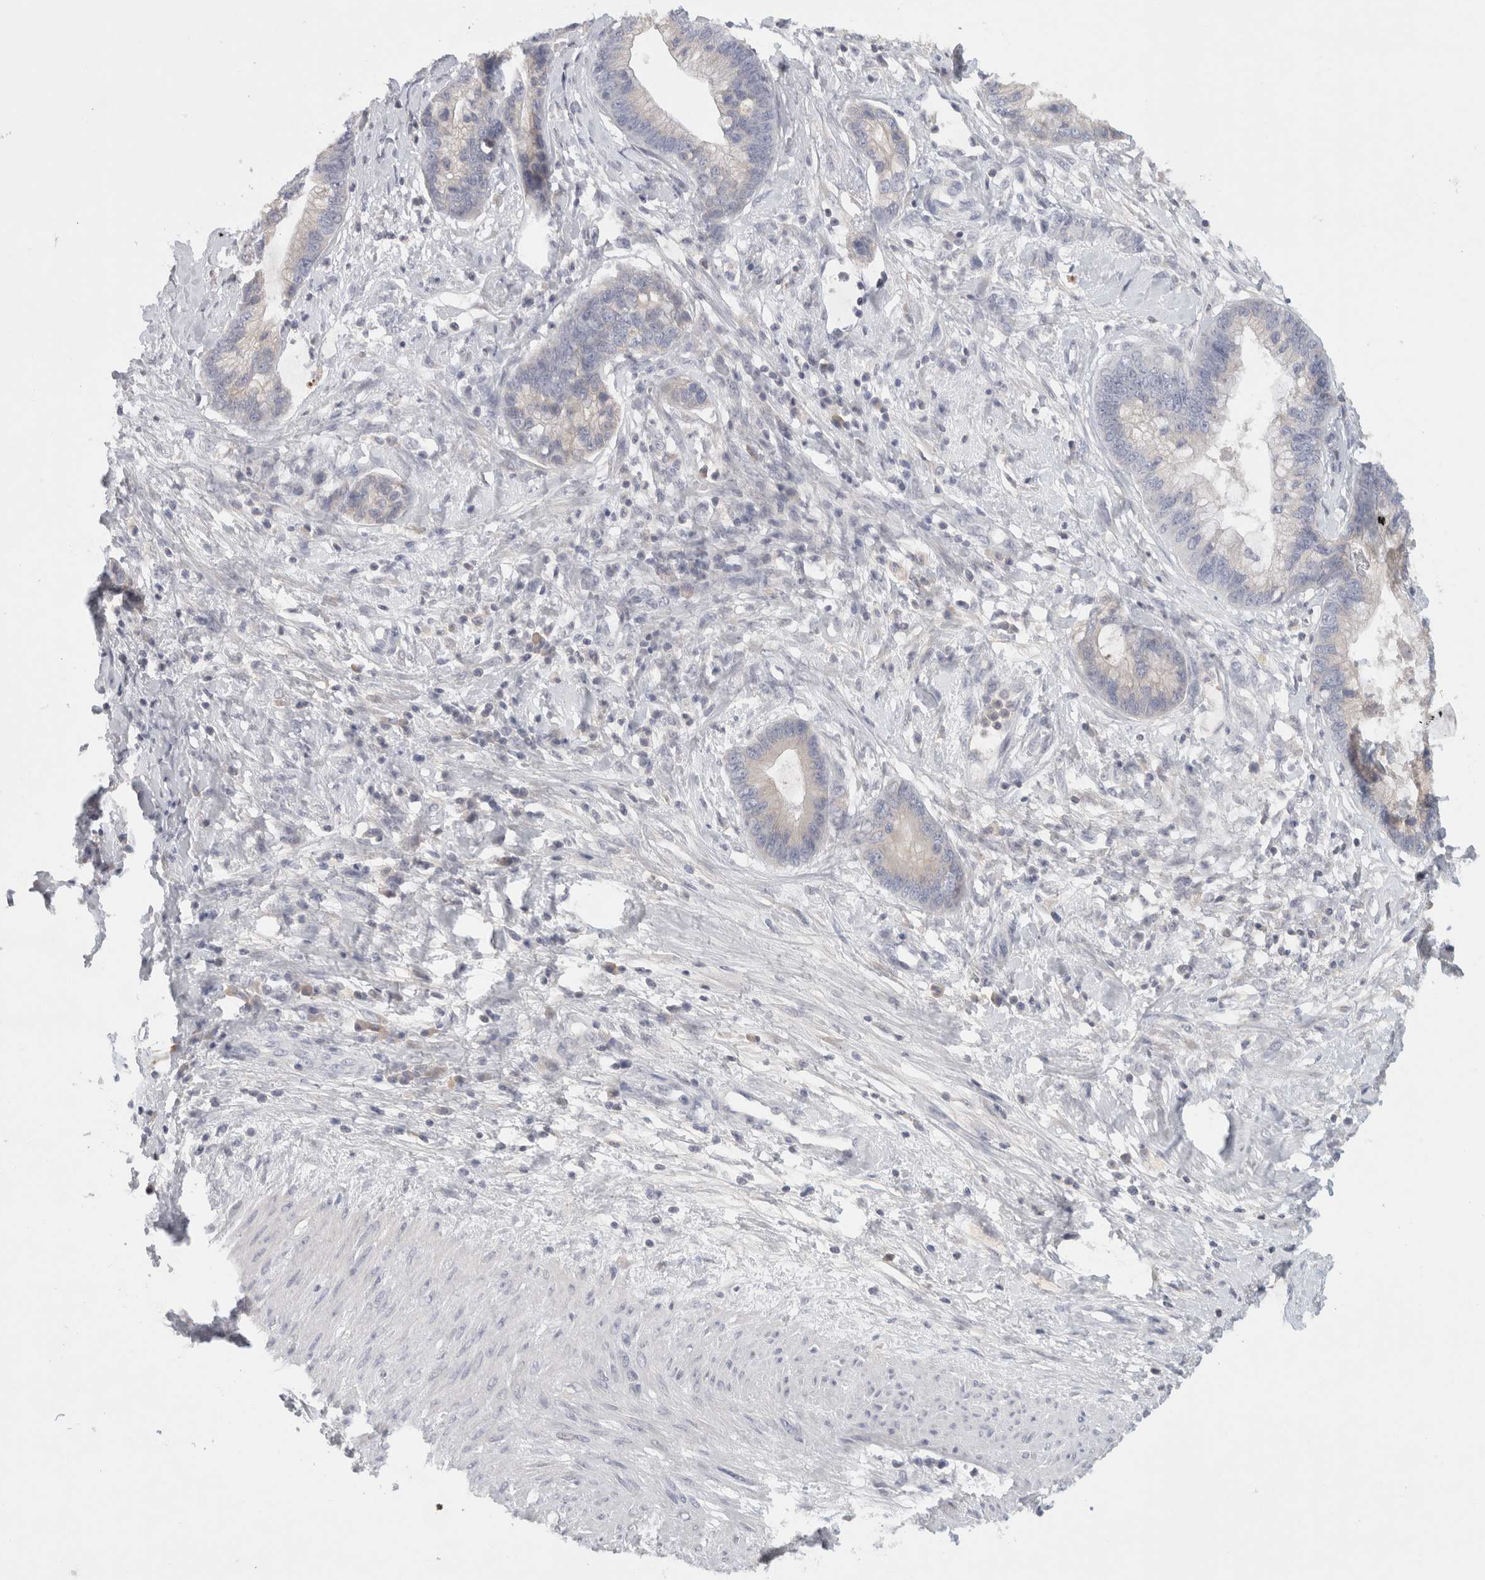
{"staining": {"intensity": "negative", "quantity": "none", "location": "none"}, "tissue": "cervical cancer", "cell_type": "Tumor cells", "image_type": "cancer", "snomed": [{"axis": "morphology", "description": "Adenocarcinoma, NOS"}, {"axis": "topography", "description": "Cervix"}], "caption": "Image shows no protein expression in tumor cells of cervical cancer (adenocarcinoma) tissue.", "gene": "STK31", "patient": {"sex": "female", "age": 44}}